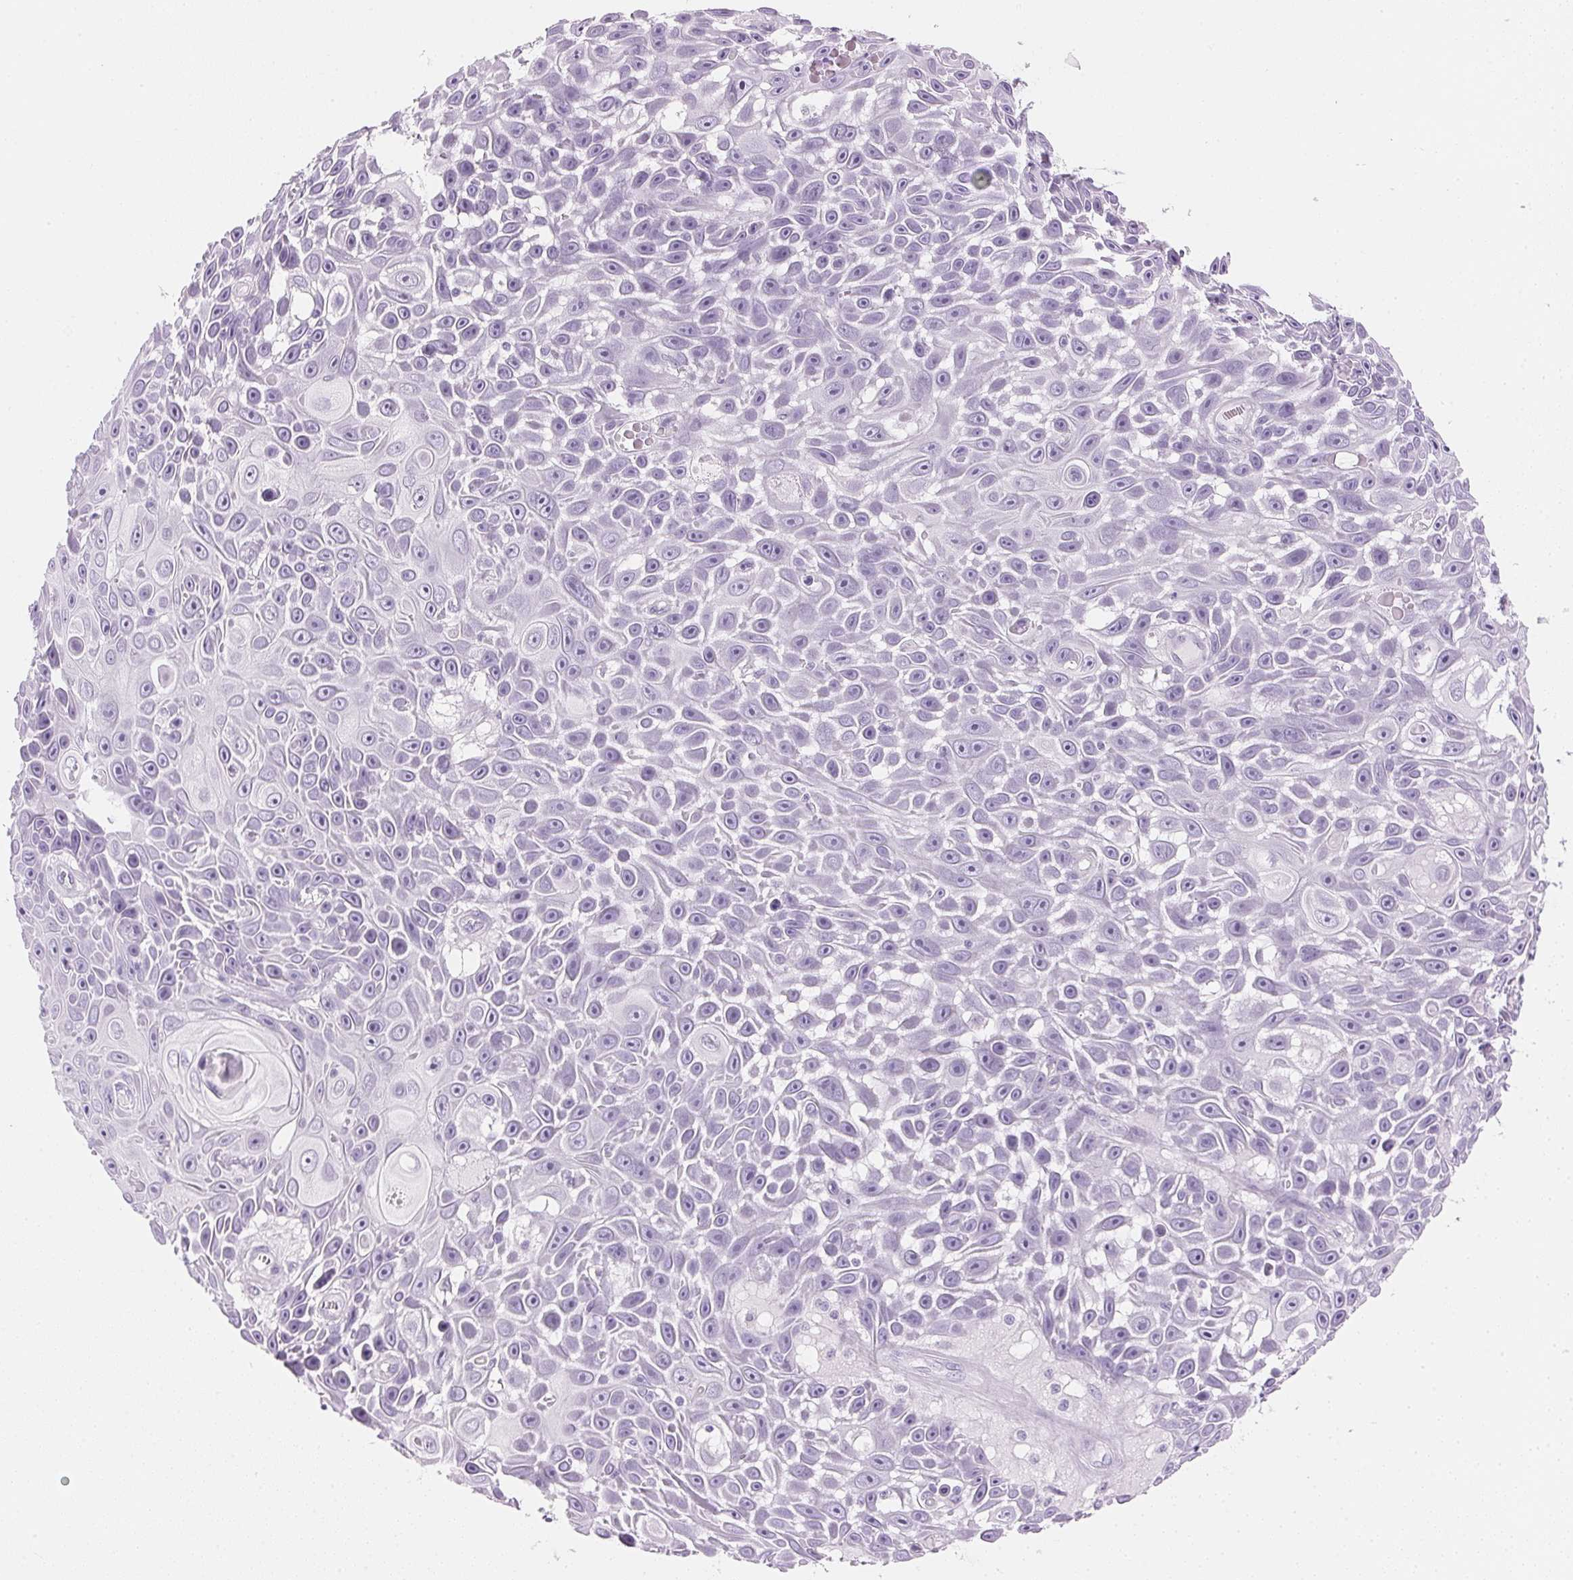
{"staining": {"intensity": "negative", "quantity": "none", "location": "none"}, "tissue": "skin cancer", "cell_type": "Tumor cells", "image_type": "cancer", "snomed": [{"axis": "morphology", "description": "Squamous cell carcinoma, NOS"}, {"axis": "topography", "description": "Skin"}], "caption": "IHC of human skin cancer demonstrates no staining in tumor cells.", "gene": "IGFBP1", "patient": {"sex": "male", "age": 82}}